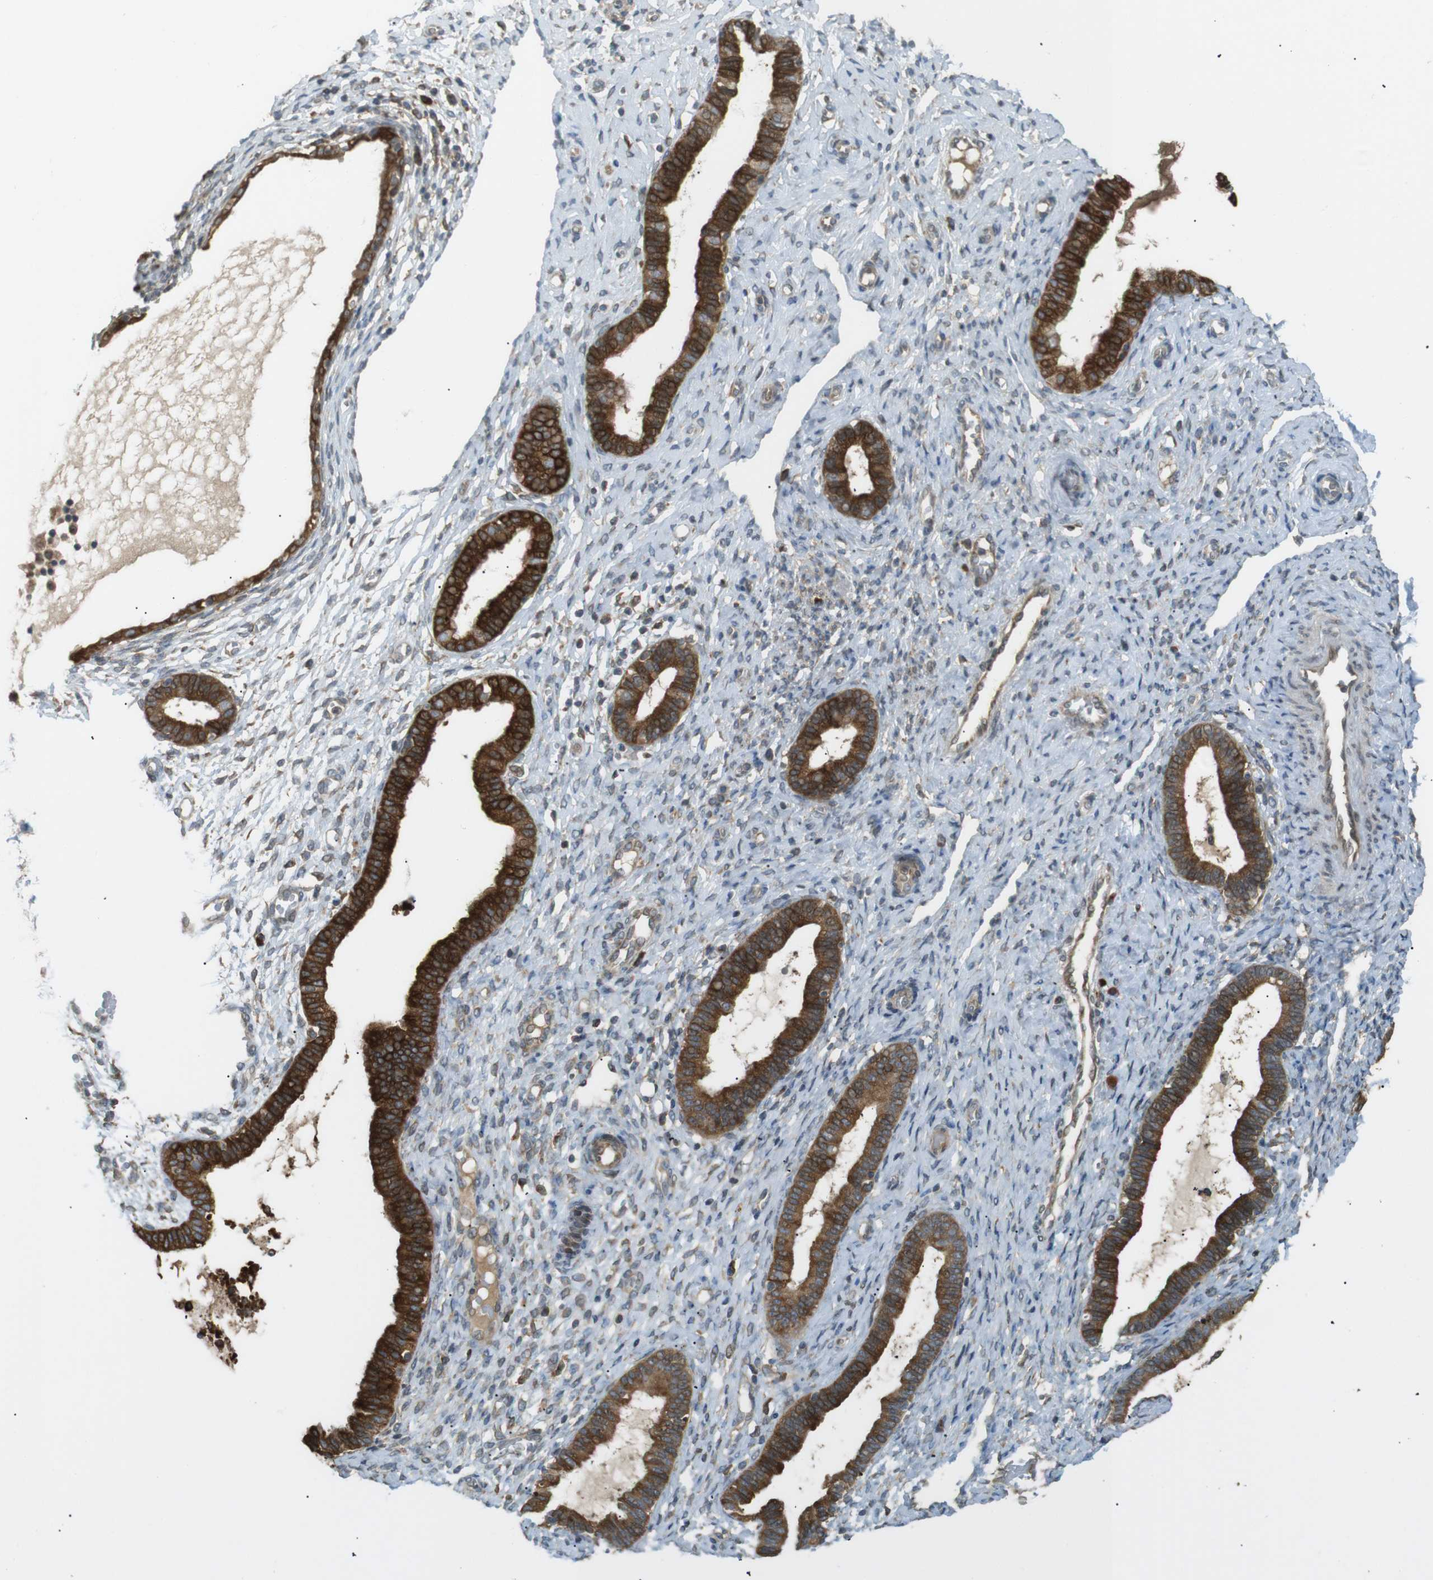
{"staining": {"intensity": "moderate", "quantity": "<25%", "location": "cytoplasmic/membranous"}, "tissue": "endometrium", "cell_type": "Cells in endometrial stroma", "image_type": "normal", "snomed": [{"axis": "morphology", "description": "Normal tissue, NOS"}, {"axis": "topography", "description": "Endometrium"}], "caption": "Endometrium stained with DAB immunohistochemistry displays low levels of moderate cytoplasmic/membranous positivity in about <25% of cells in endometrial stroma.", "gene": "TMED4", "patient": {"sex": "female", "age": 61}}